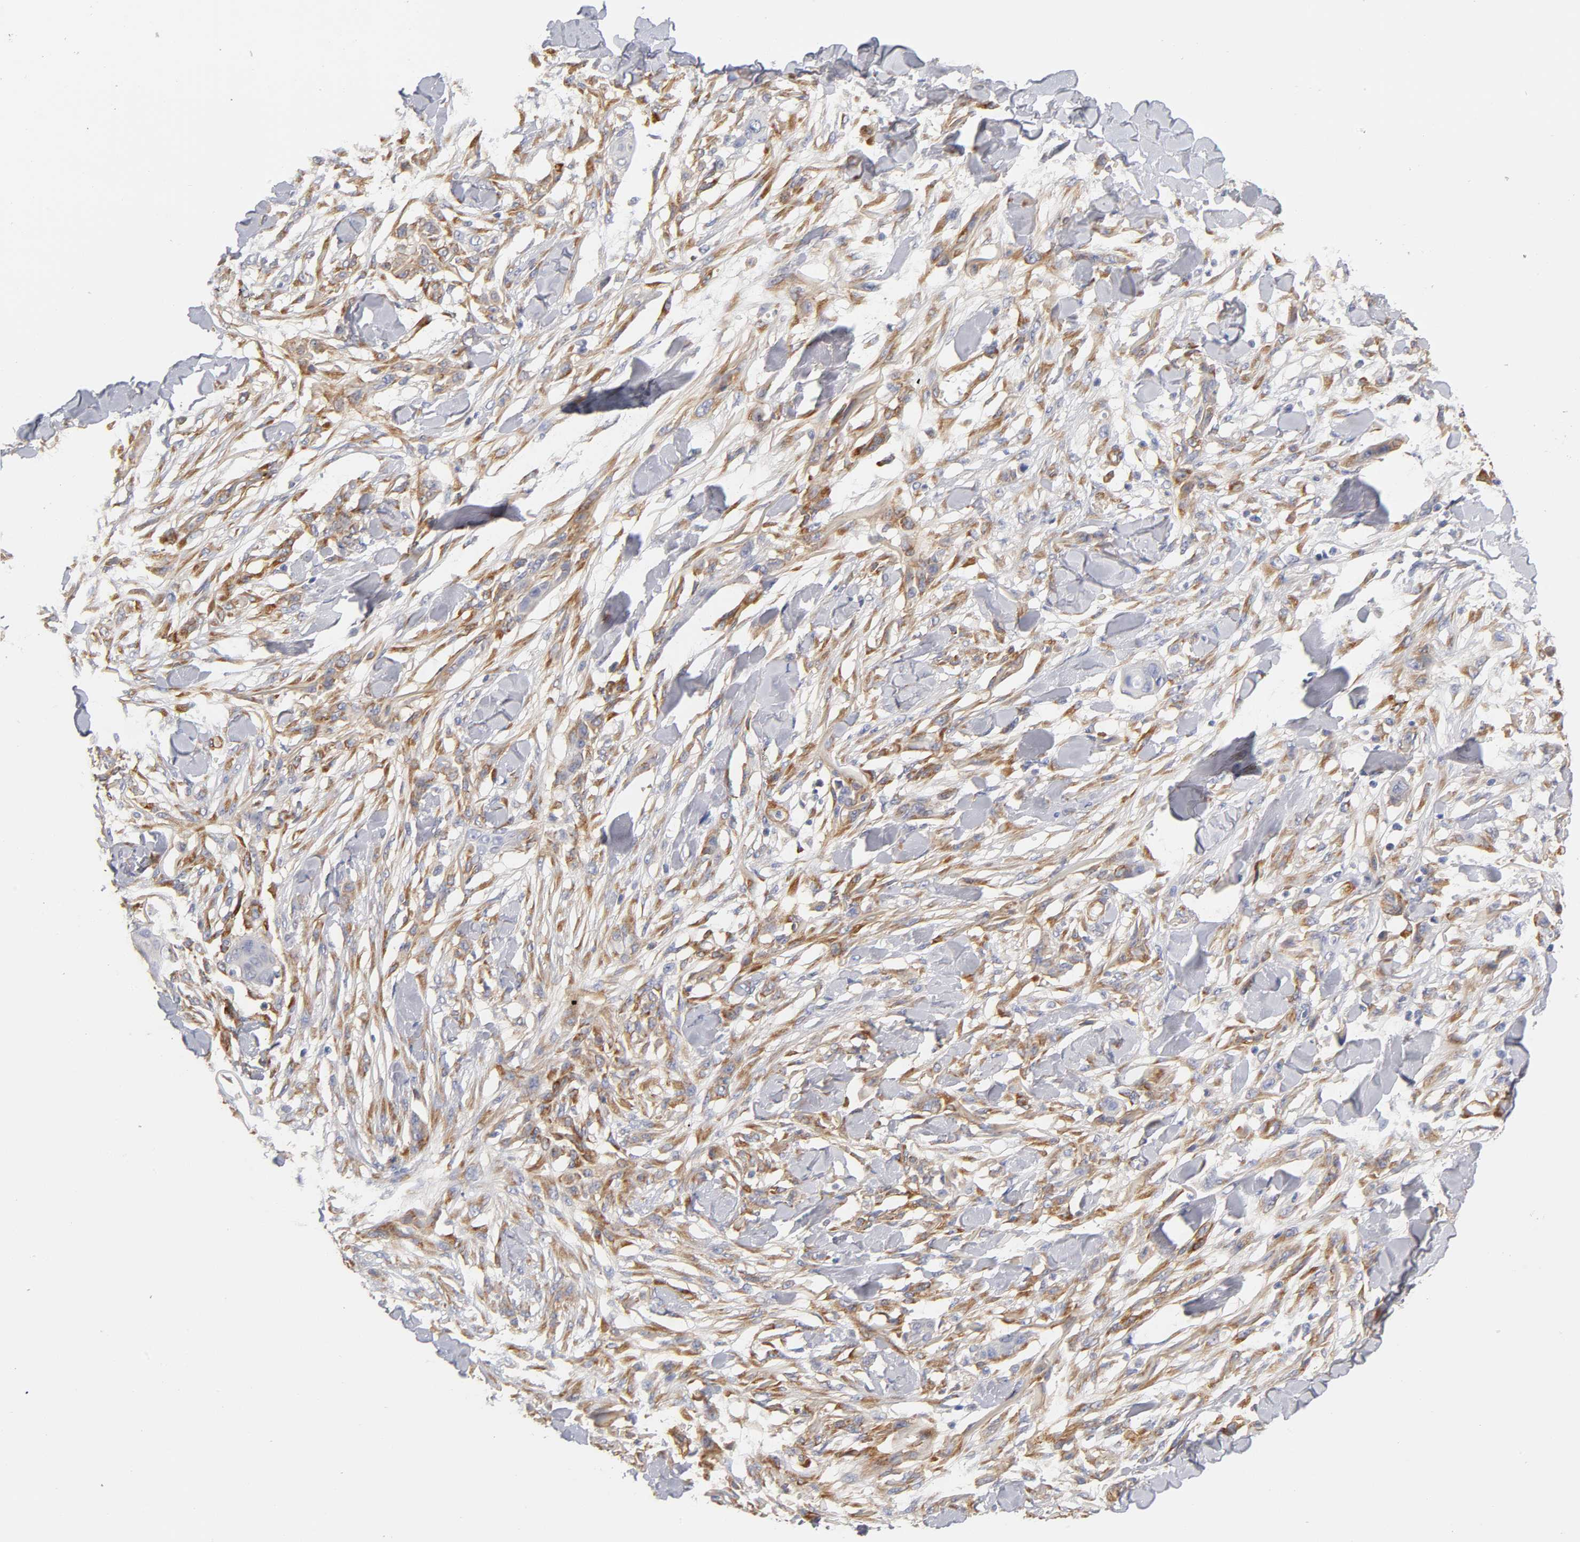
{"staining": {"intensity": "negative", "quantity": "none", "location": "none"}, "tissue": "skin cancer", "cell_type": "Tumor cells", "image_type": "cancer", "snomed": [{"axis": "morphology", "description": "Normal tissue, NOS"}, {"axis": "morphology", "description": "Squamous cell carcinoma, NOS"}, {"axis": "topography", "description": "Skin"}], "caption": "The photomicrograph exhibits no staining of tumor cells in skin squamous cell carcinoma. (Stains: DAB immunohistochemistry (IHC) with hematoxylin counter stain, Microscopy: brightfield microscopy at high magnification).", "gene": "LAMB1", "patient": {"sex": "female", "age": 59}}